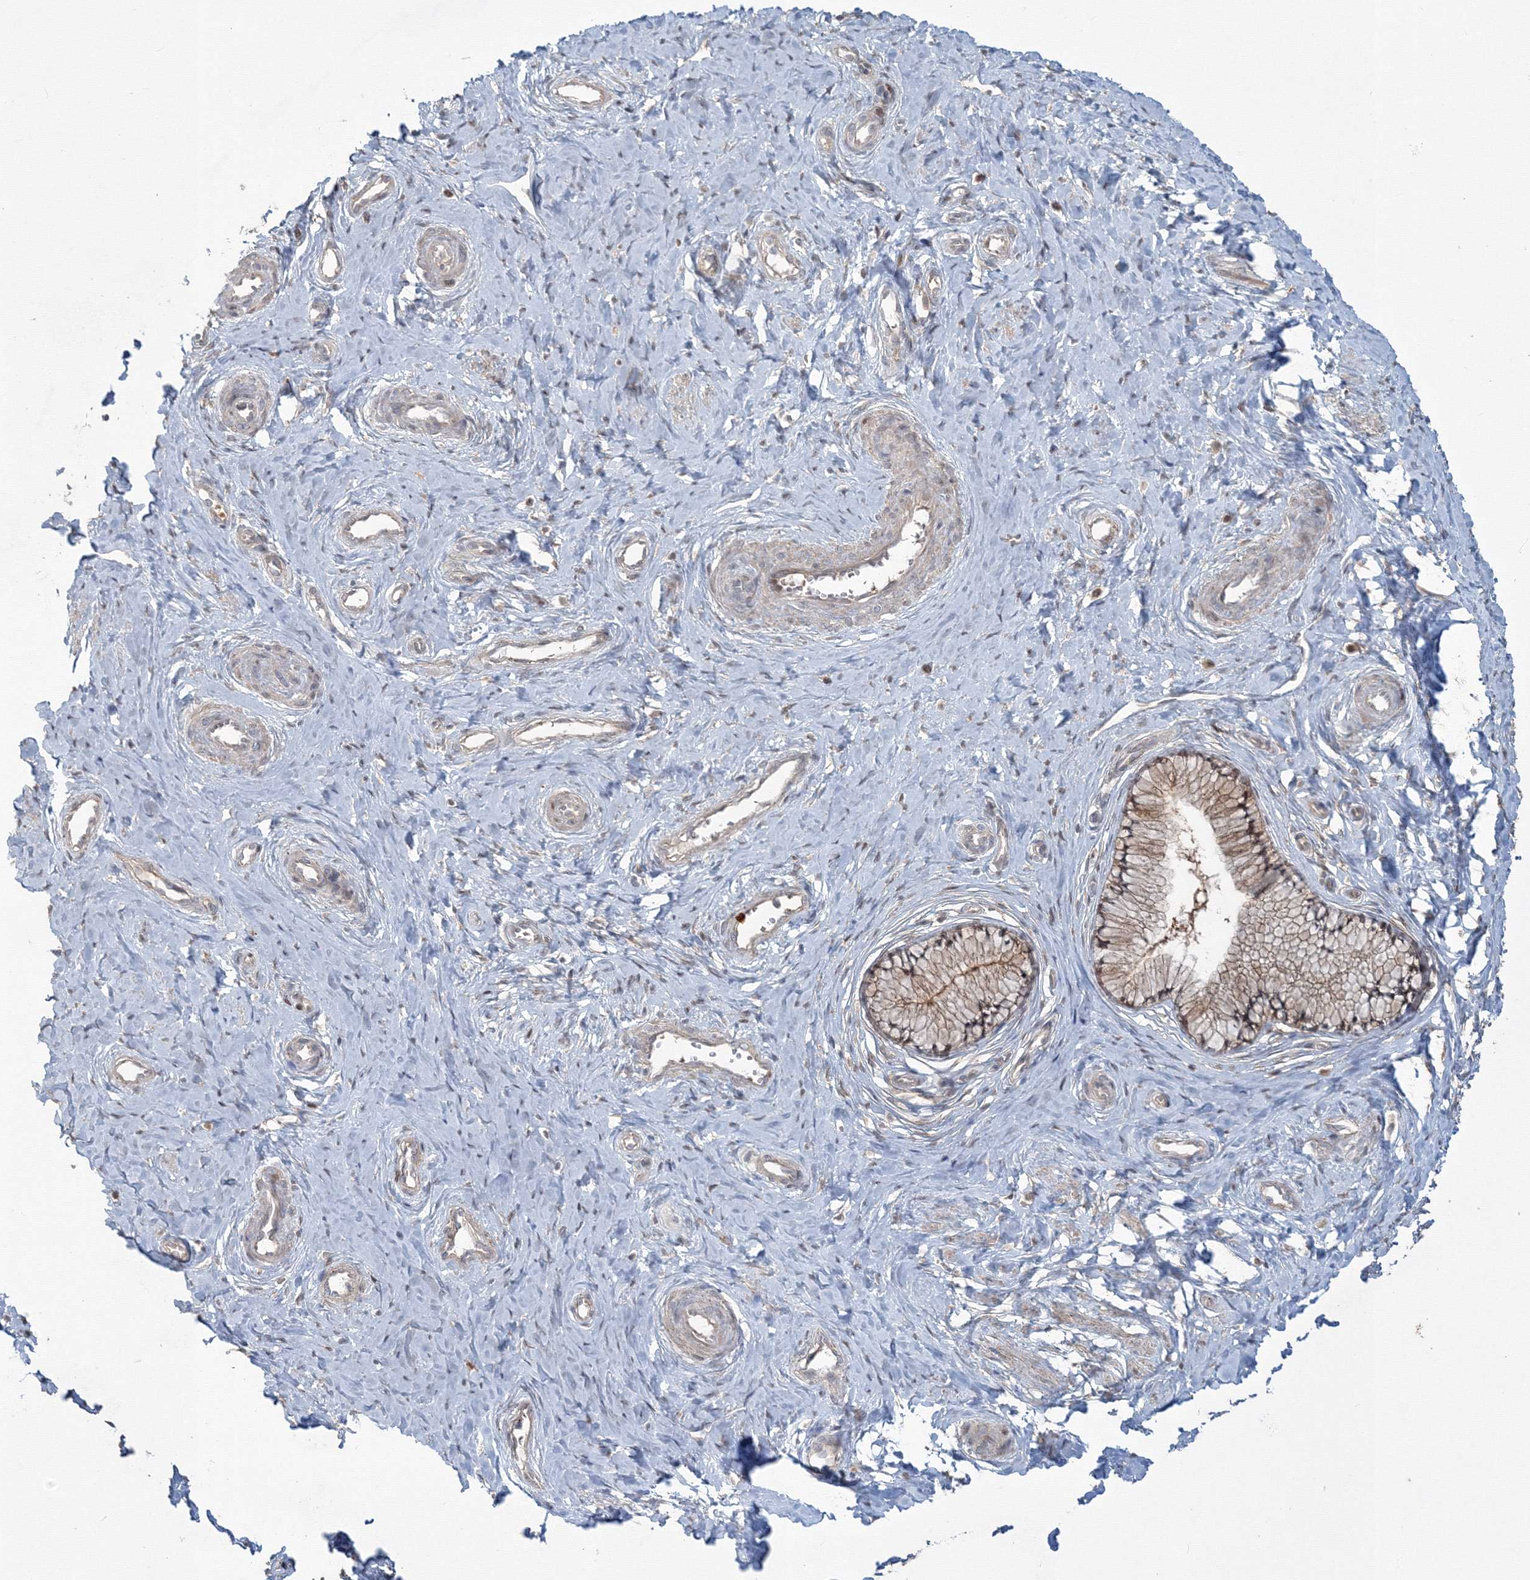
{"staining": {"intensity": "moderate", "quantity": ">75%", "location": "cytoplasmic/membranous,nuclear"}, "tissue": "cervix", "cell_type": "Glandular cells", "image_type": "normal", "snomed": [{"axis": "morphology", "description": "Normal tissue, NOS"}, {"axis": "topography", "description": "Cervix"}], "caption": "Glandular cells exhibit moderate cytoplasmic/membranous,nuclear positivity in approximately >75% of cells in normal cervix.", "gene": "MKRN2", "patient": {"sex": "female", "age": 36}}